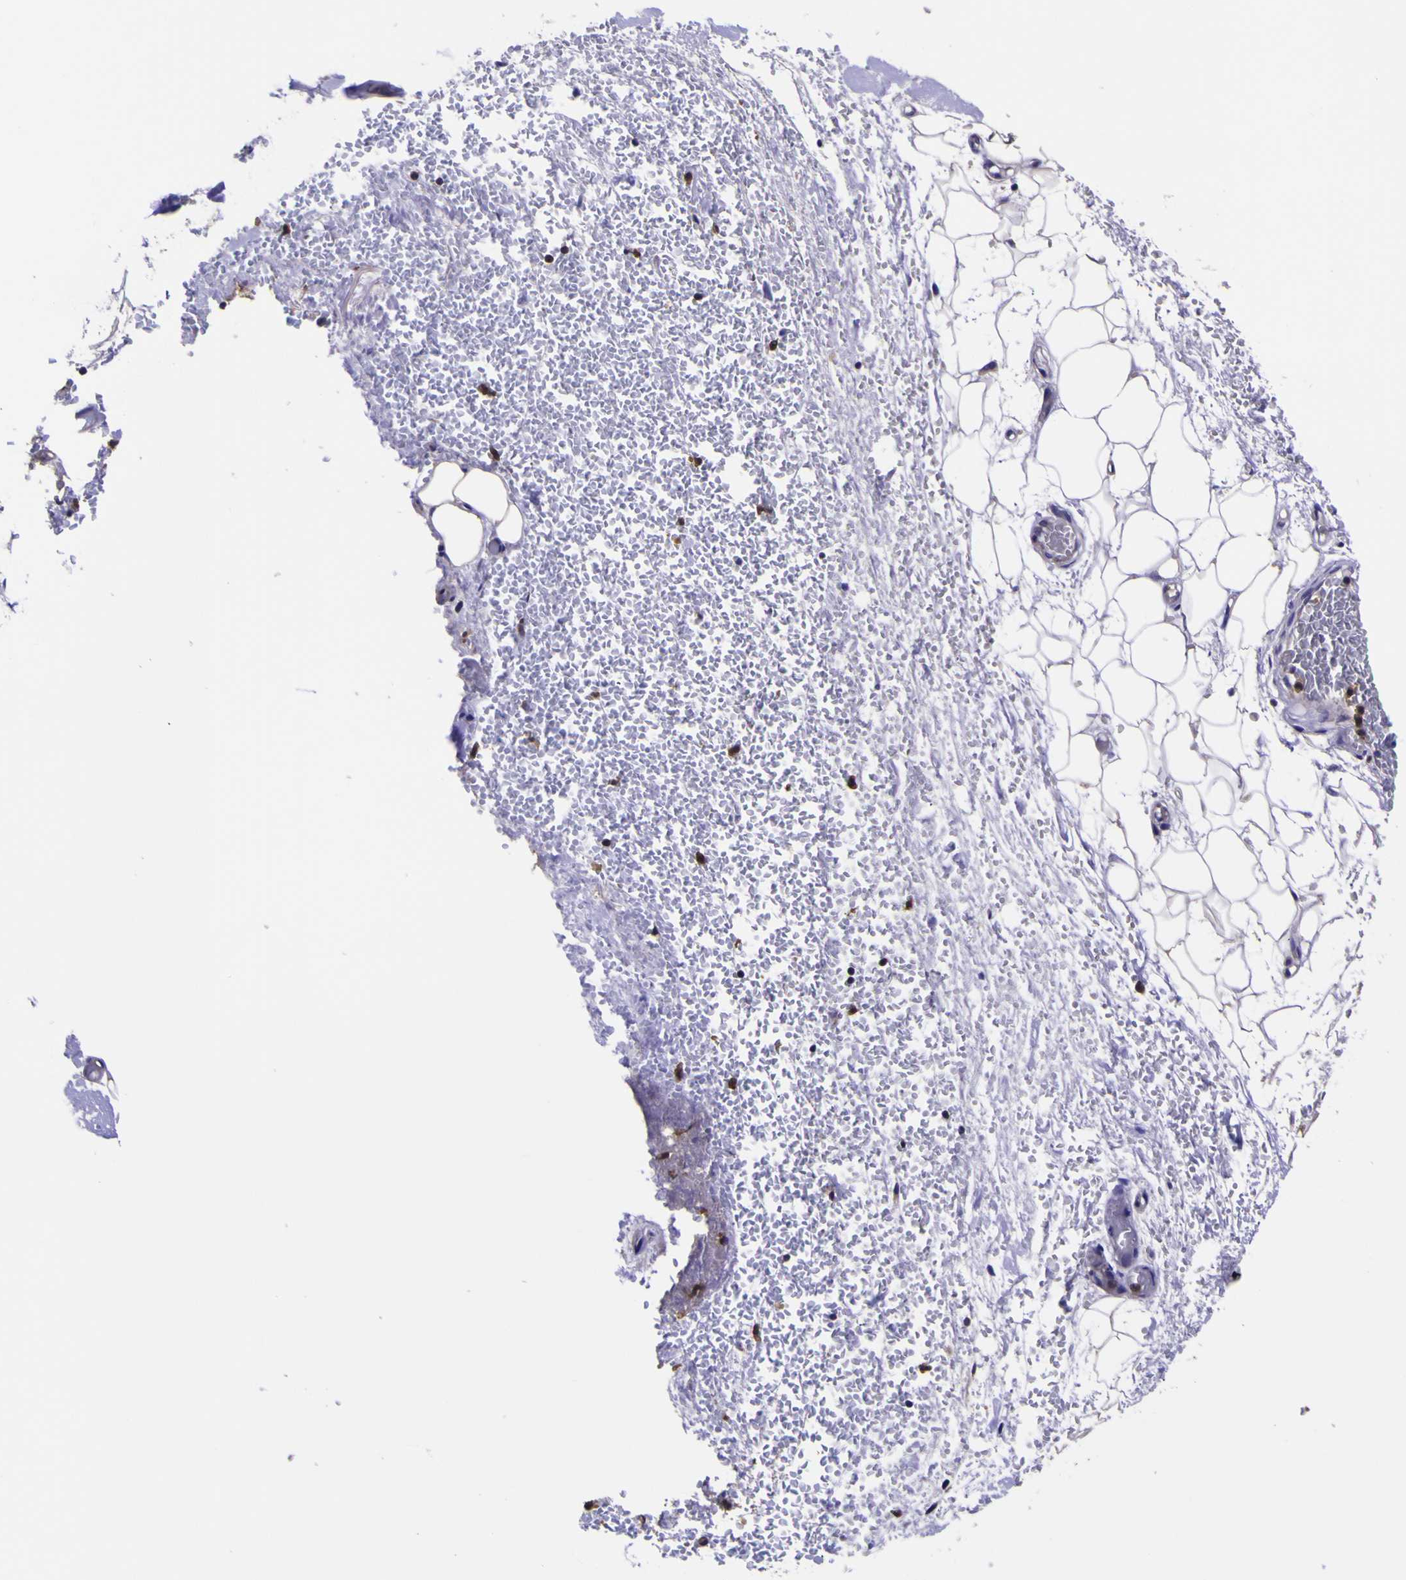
{"staining": {"intensity": "negative", "quantity": "none", "location": "none"}, "tissue": "adipose tissue", "cell_type": "Adipocytes", "image_type": "normal", "snomed": [{"axis": "morphology", "description": "Normal tissue, NOS"}, {"axis": "morphology", "description": "Adenocarcinoma, NOS"}, {"axis": "topography", "description": "Esophagus"}], "caption": "Adipocytes show no significant expression in normal adipose tissue. (DAB IHC, high magnification).", "gene": "MAPK14", "patient": {"sex": "male", "age": 62}}